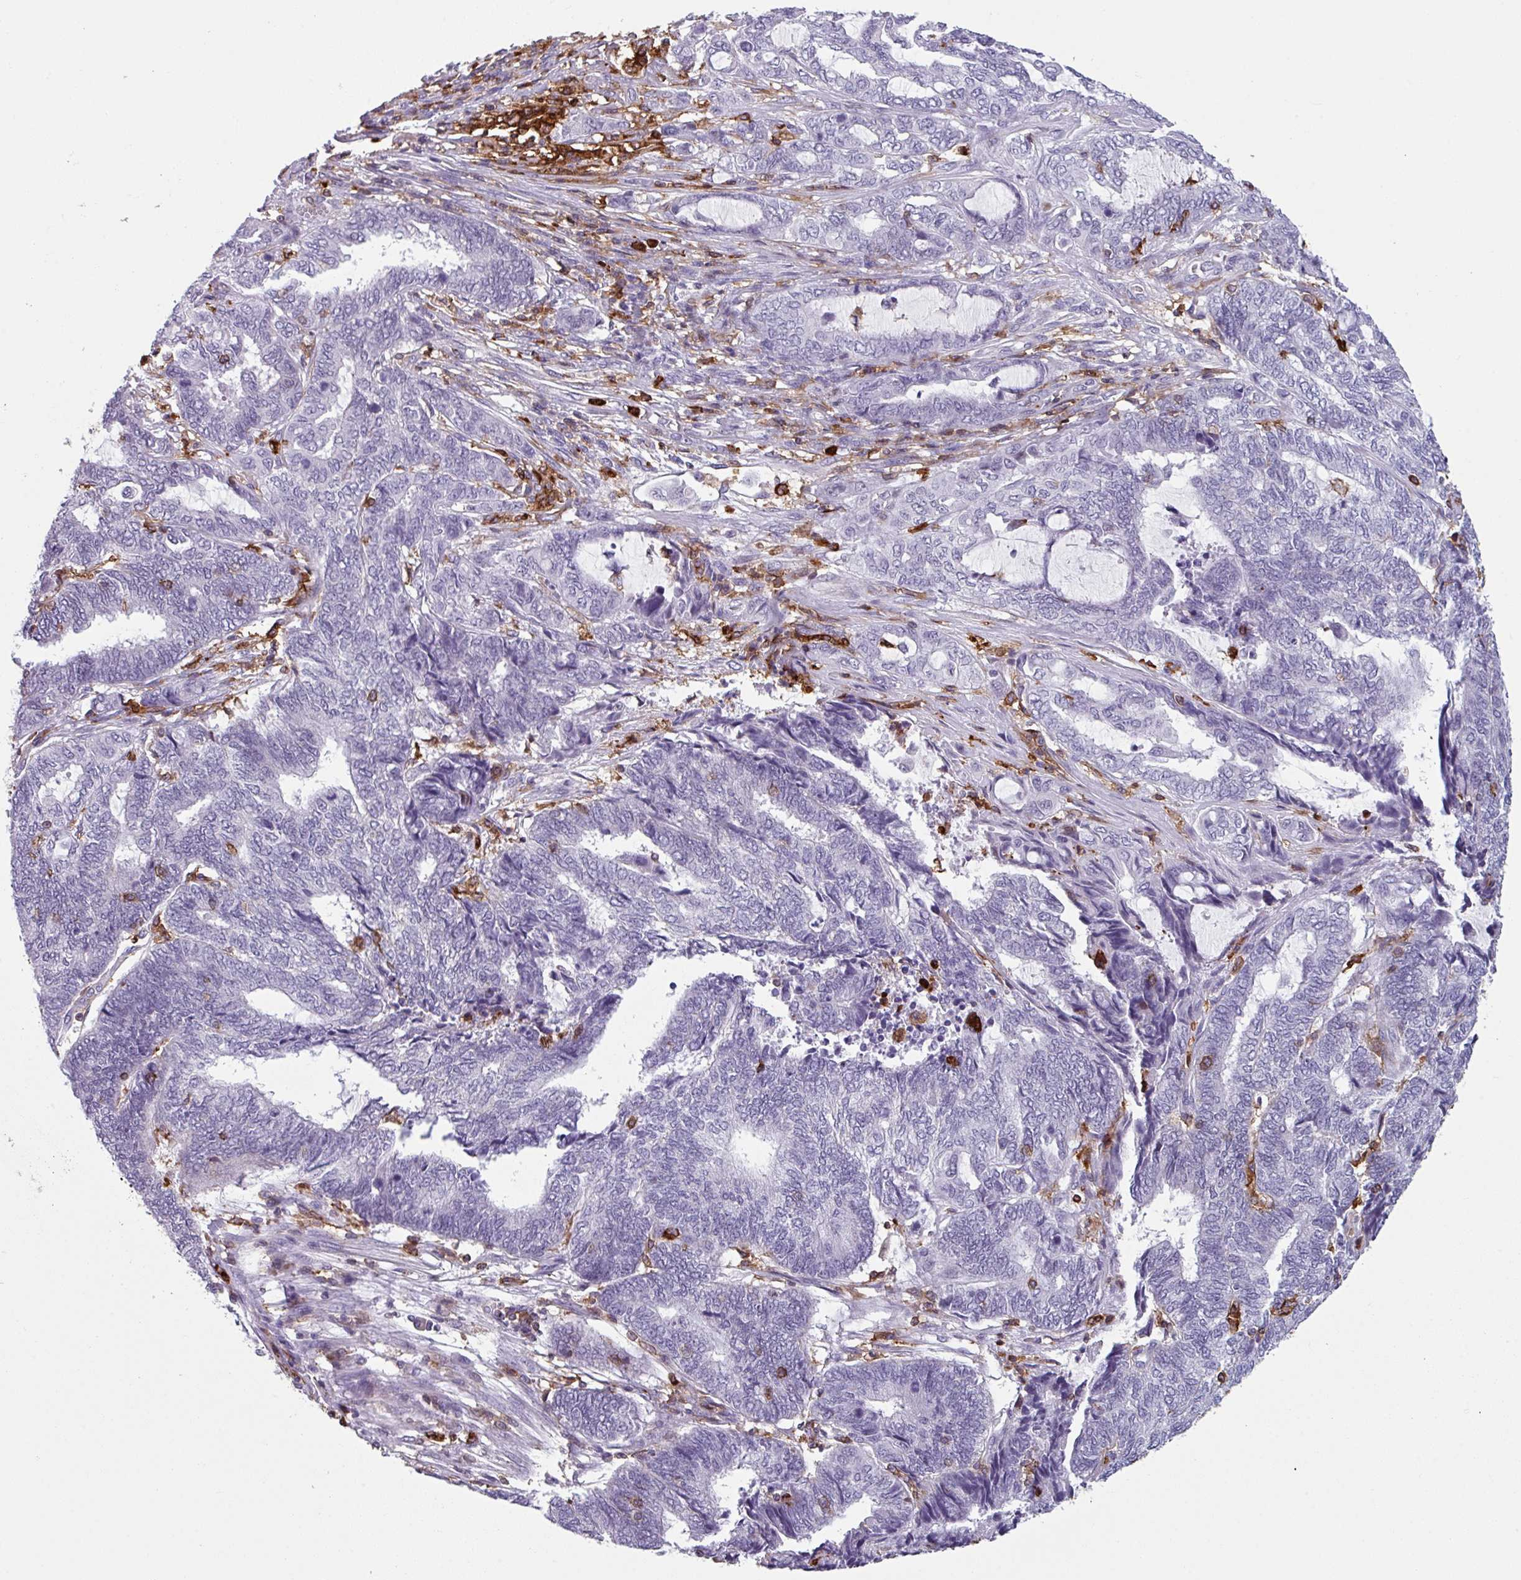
{"staining": {"intensity": "negative", "quantity": "none", "location": "none"}, "tissue": "endometrial cancer", "cell_type": "Tumor cells", "image_type": "cancer", "snomed": [{"axis": "morphology", "description": "Adenocarcinoma, NOS"}, {"axis": "topography", "description": "Uterus"}, {"axis": "topography", "description": "Endometrium"}], "caption": "This is an immunohistochemistry histopathology image of human endometrial adenocarcinoma. There is no expression in tumor cells.", "gene": "EXOSC5", "patient": {"sex": "female", "age": 70}}